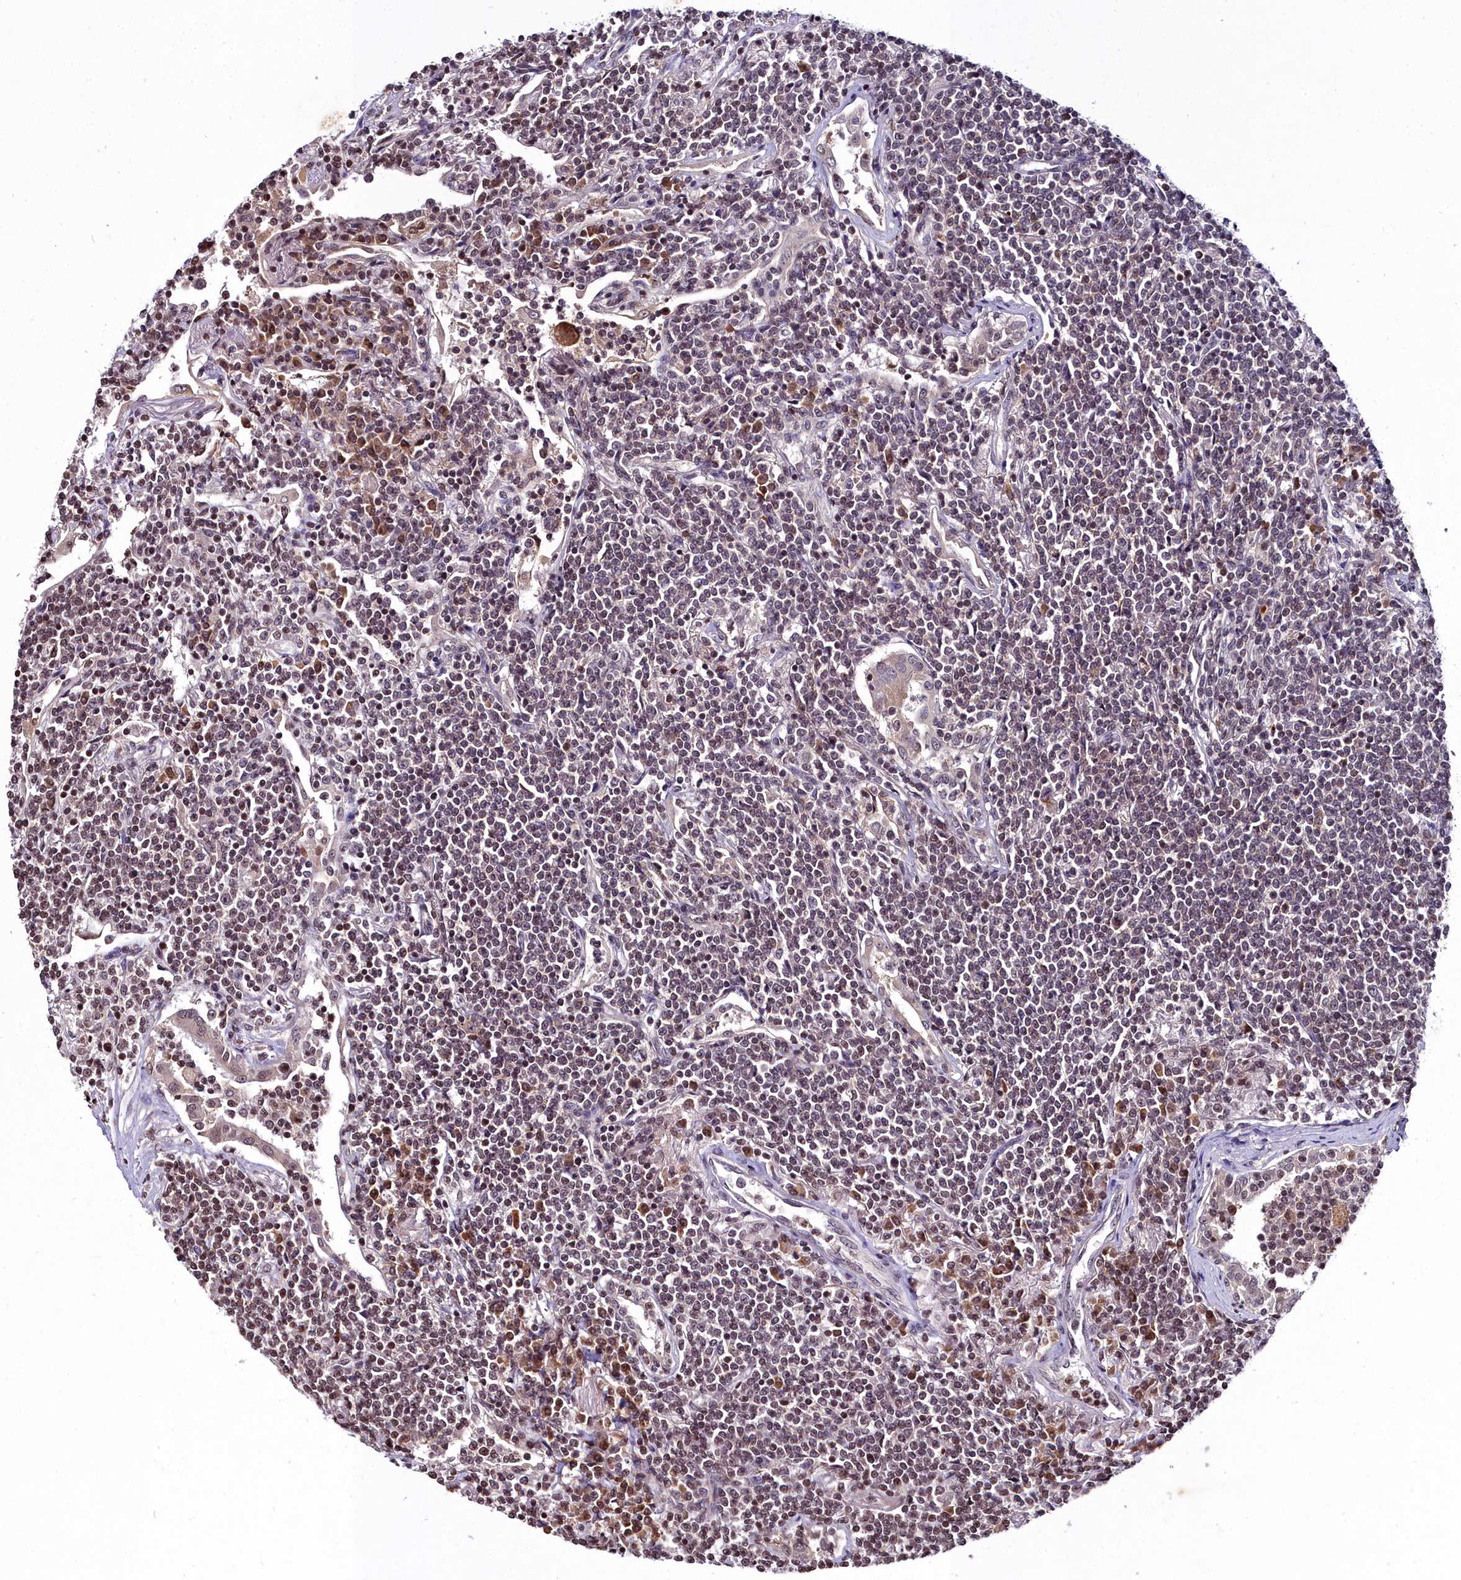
{"staining": {"intensity": "weak", "quantity": "25%-75%", "location": "nuclear"}, "tissue": "lymphoma", "cell_type": "Tumor cells", "image_type": "cancer", "snomed": [{"axis": "morphology", "description": "Malignant lymphoma, non-Hodgkin's type, Low grade"}, {"axis": "topography", "description": "Lung"}], "caption": "DAB immunohistochemical staining of lymphoma exhibits weak nuclear protein staining in about 25%-75% of tumor cells.", "gene": "FZD4", "patient": {"sex": "female", "age": 71}}